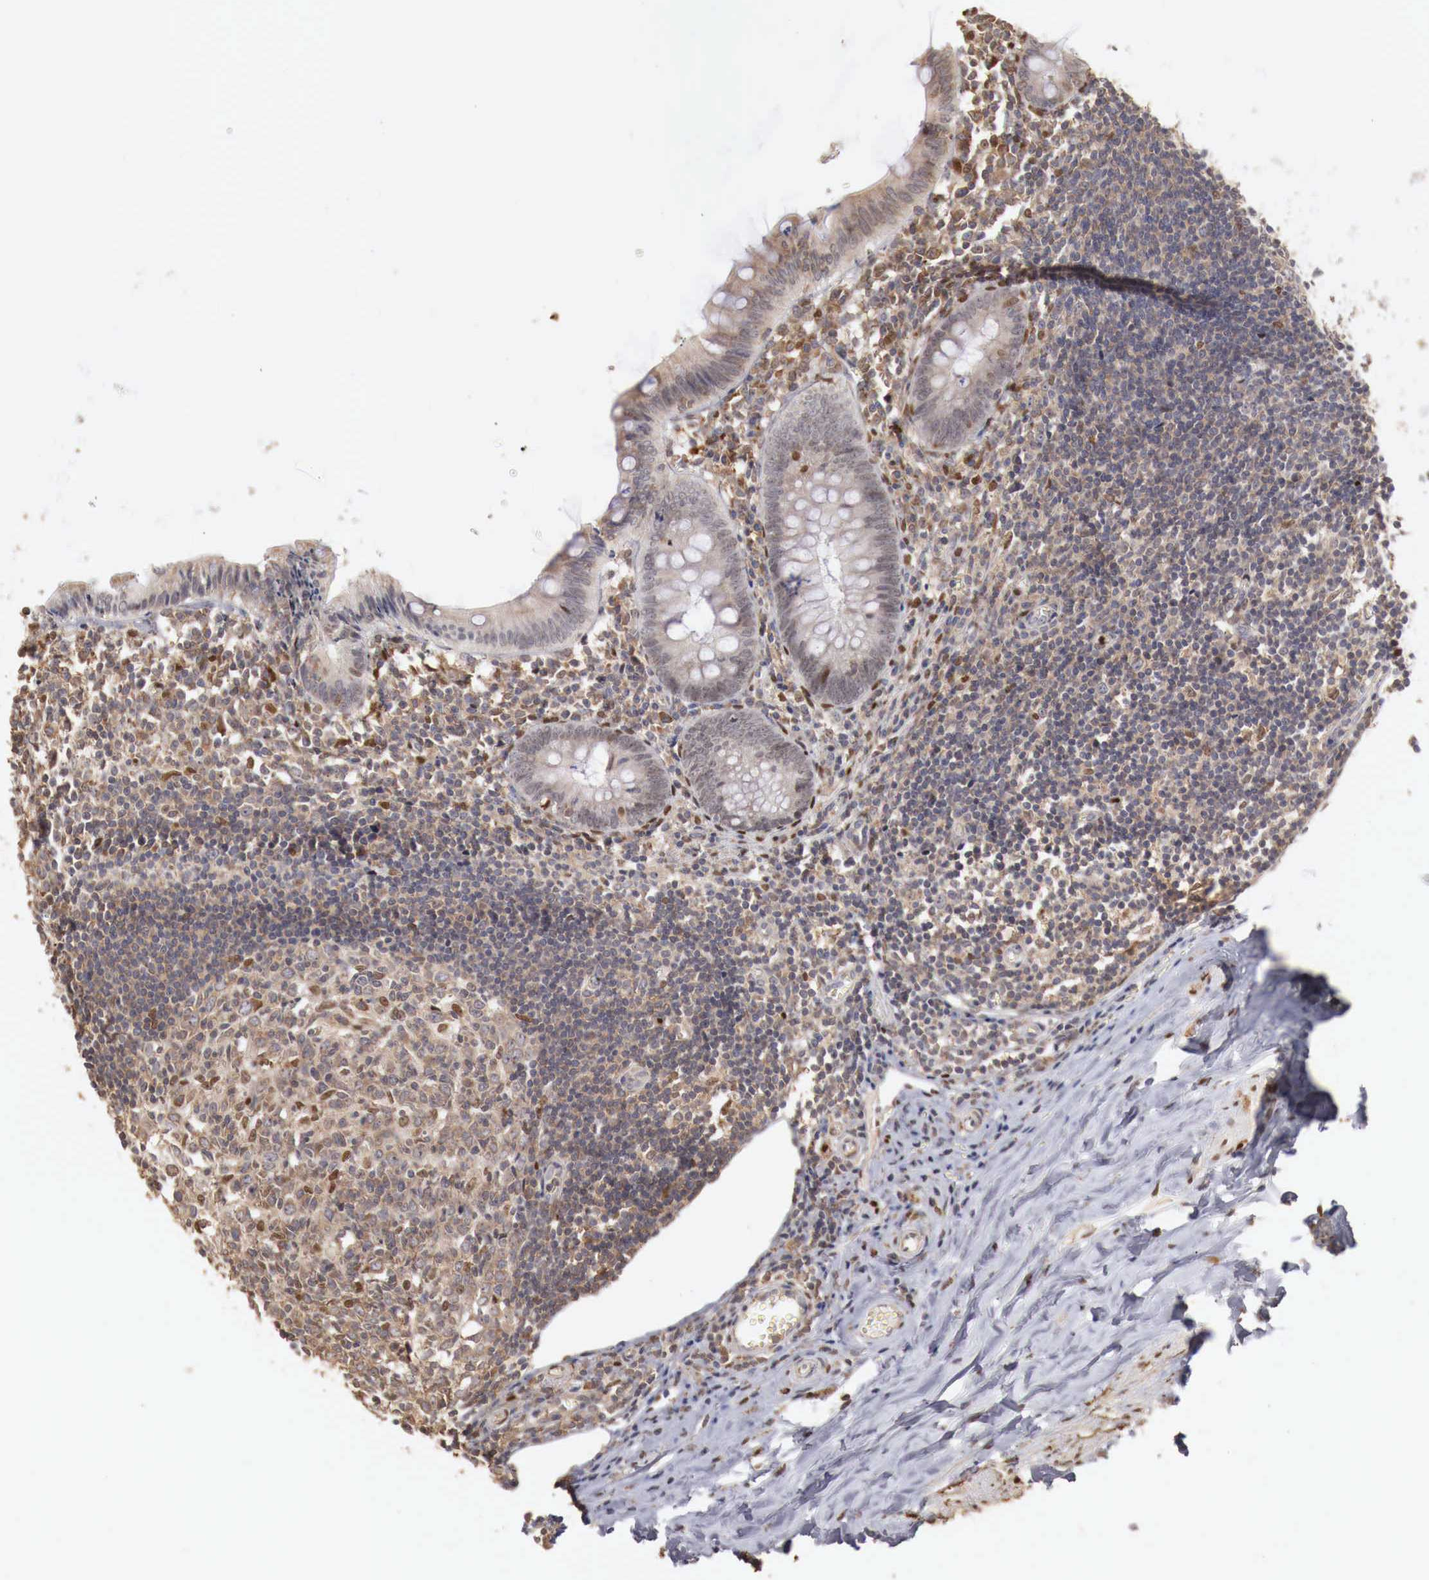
{"staining": {"intensity": "negative", "quantity": "none", "location": "none"}, "tissue": "appendix", "cell_type": "Glandular cells", "image_type": "normal", "snomed": [{"axis": "morphology", "description": "Normal tissue, NOS"}, {"axis": "topography", "description": "Appendix"}], "caption": "Photomicrograph shows no significant protein expression in glandular cells of normal appendix.", "gene": "KHDRBS2", "patient": {"sex": "female", "age": 19}}